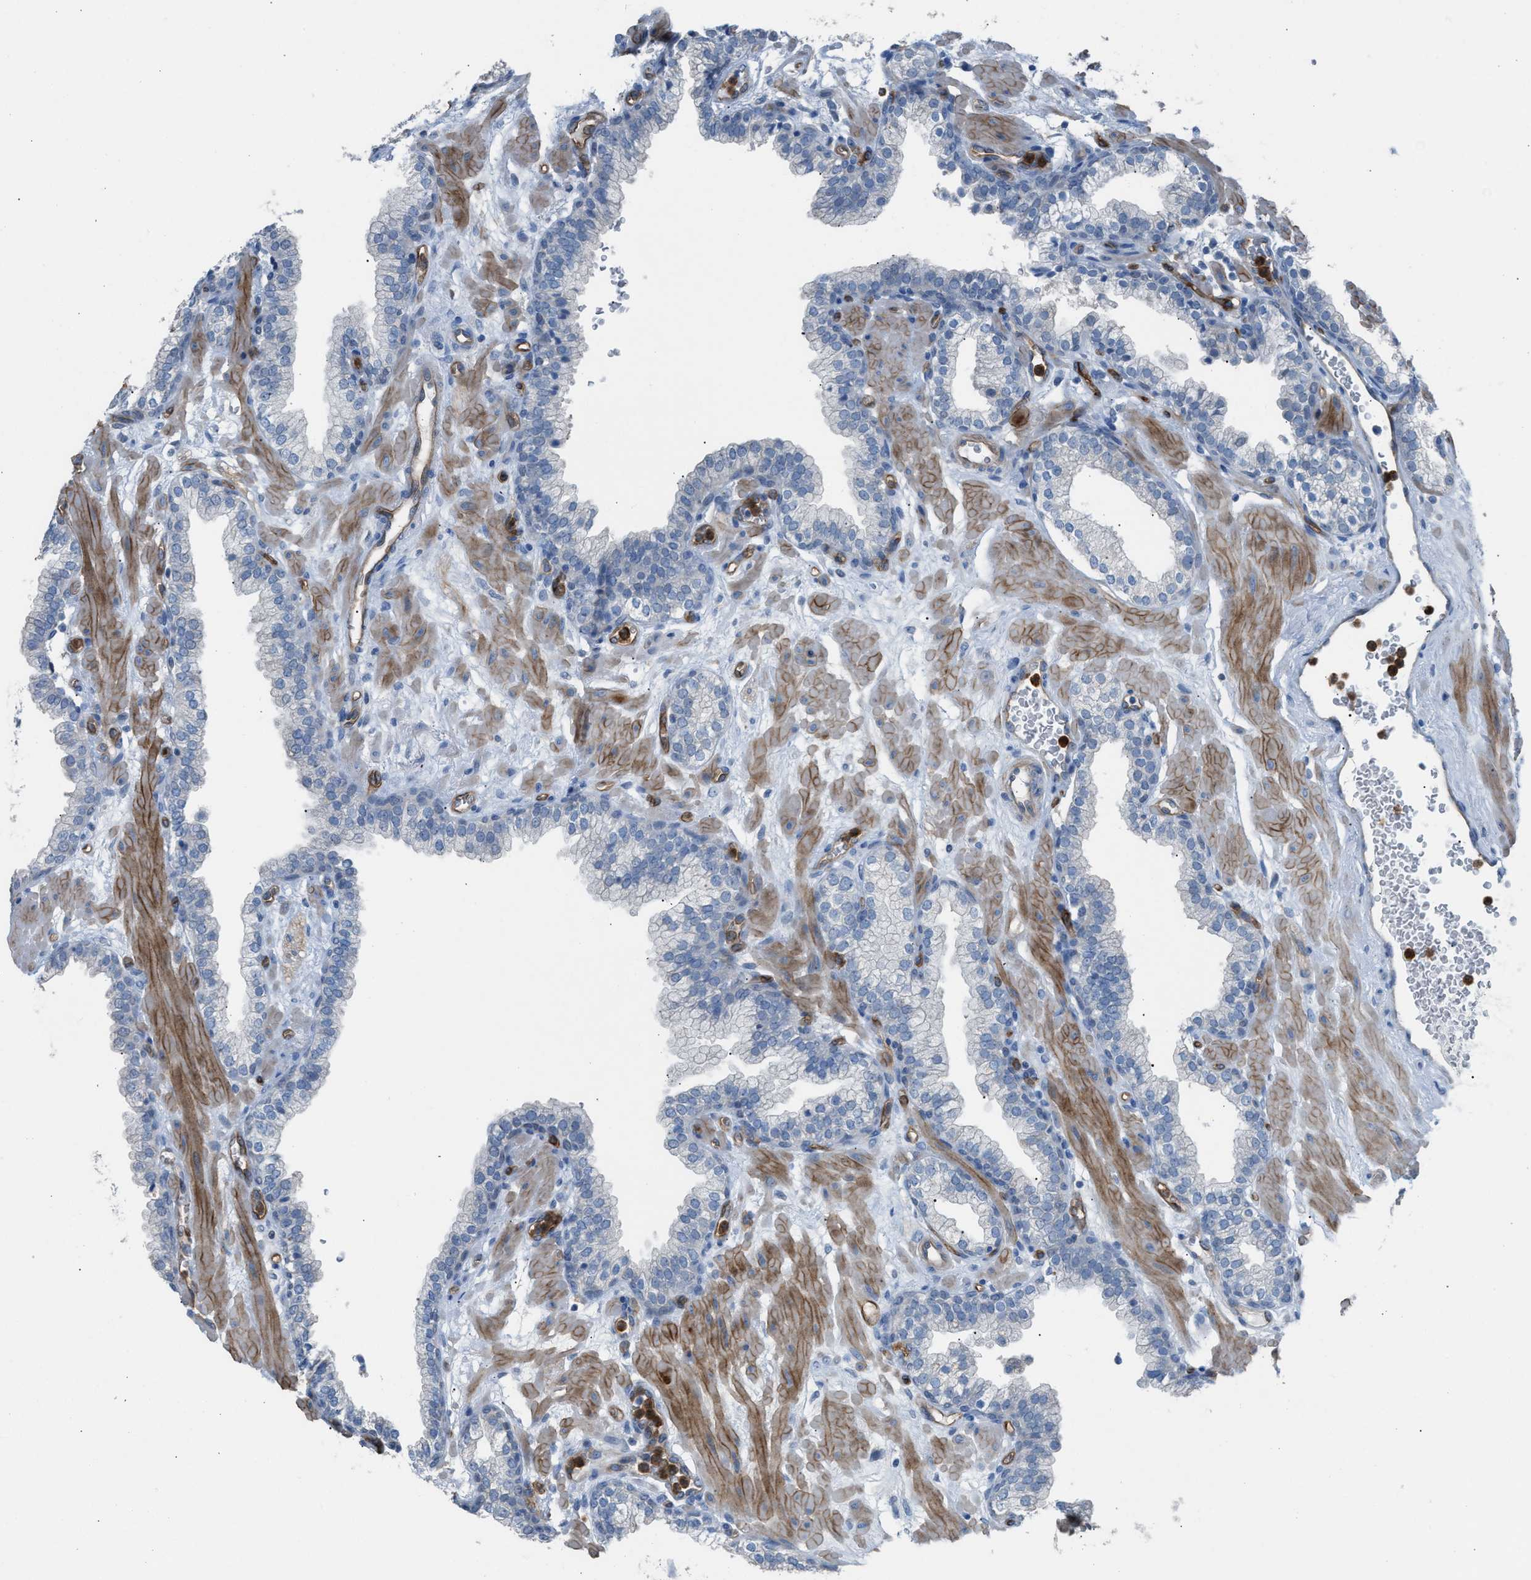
{"staining": {"intensity": "negative", "quantity": "none", "location": "none"}, "tissue": "prostate", "cell_type": "Glandular cells", "image_type": "normal", "snomed": [{"axis": "morphology", "description": "Normal tissue, NOS"}, {"axis": "morphology", "description": "Urothelial carcinoma, Low grade"}, {"axis": "topography", "description": "Urinary bladder"}, {"axis": "topography", "description": "Prostate"}], "caption": "DAB (3,3'-diaminobenzidine) immunohistochemical staining of unremarkable prostate shows no significant staining in glandular cells.", "gene": "DYSF", "patient": {"sex": "male", "age": 60}}